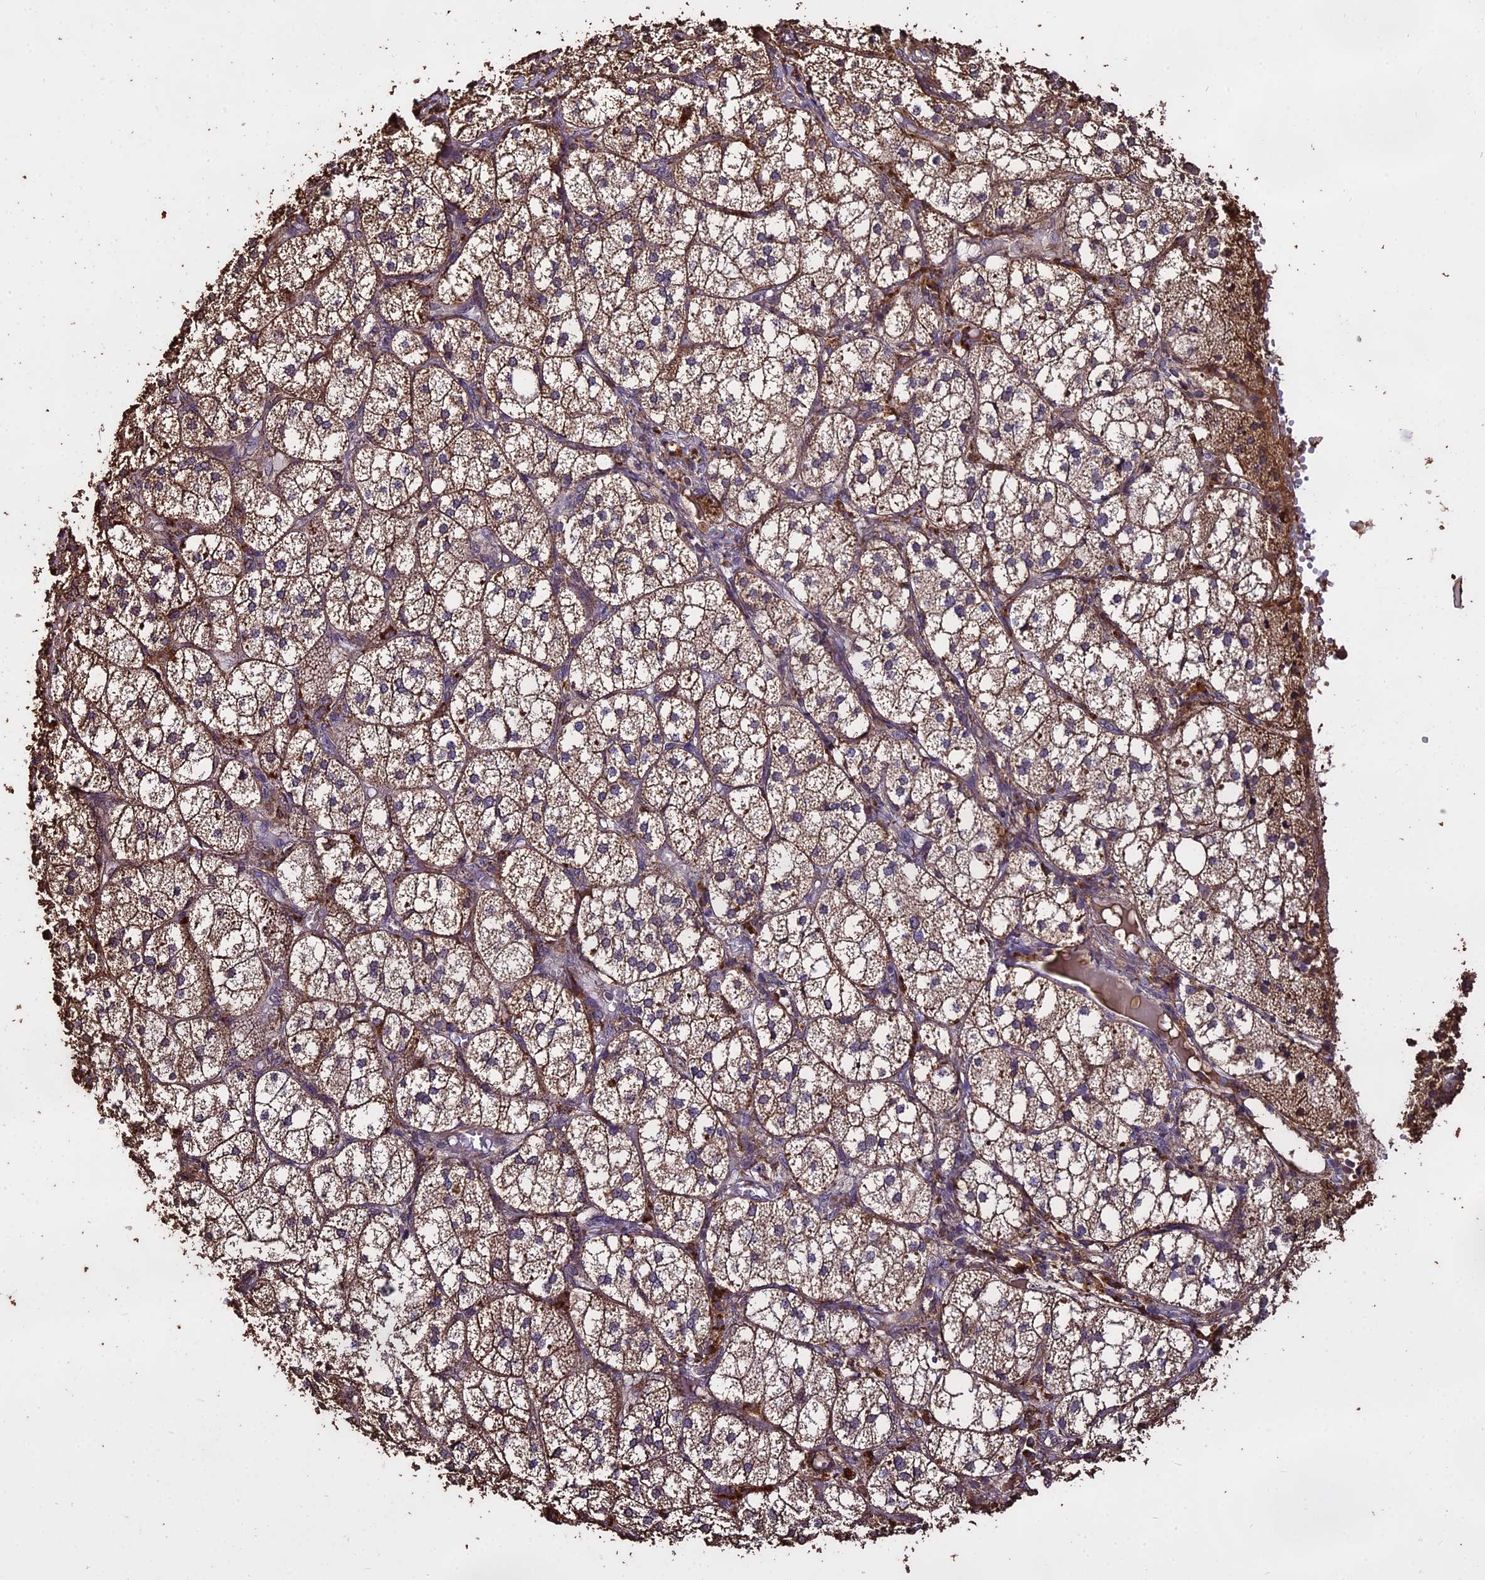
{"staining": {"intensity": "moderate", "quantity": ">75%", "location": "cytoplasmic/membranous"}, "tissue": "adrenal gland", "cell_type": "Glandular cells", "image_type": "normal", "snomed": [{"axis": "morphology", "description": "Normal tissue, NOS"}, {"axis": "topography", "description": "Adrenal gland"}], "caption": "The histopathology image exhibits immunohistochemical staining of normal adrenal gland. There is moderate cytoplasmic/membranous positivity is appreciated in approximately >75% of glandular cells.", "gene": "PGPEP1L", "patient": {"sex": "female", "age": 61}}